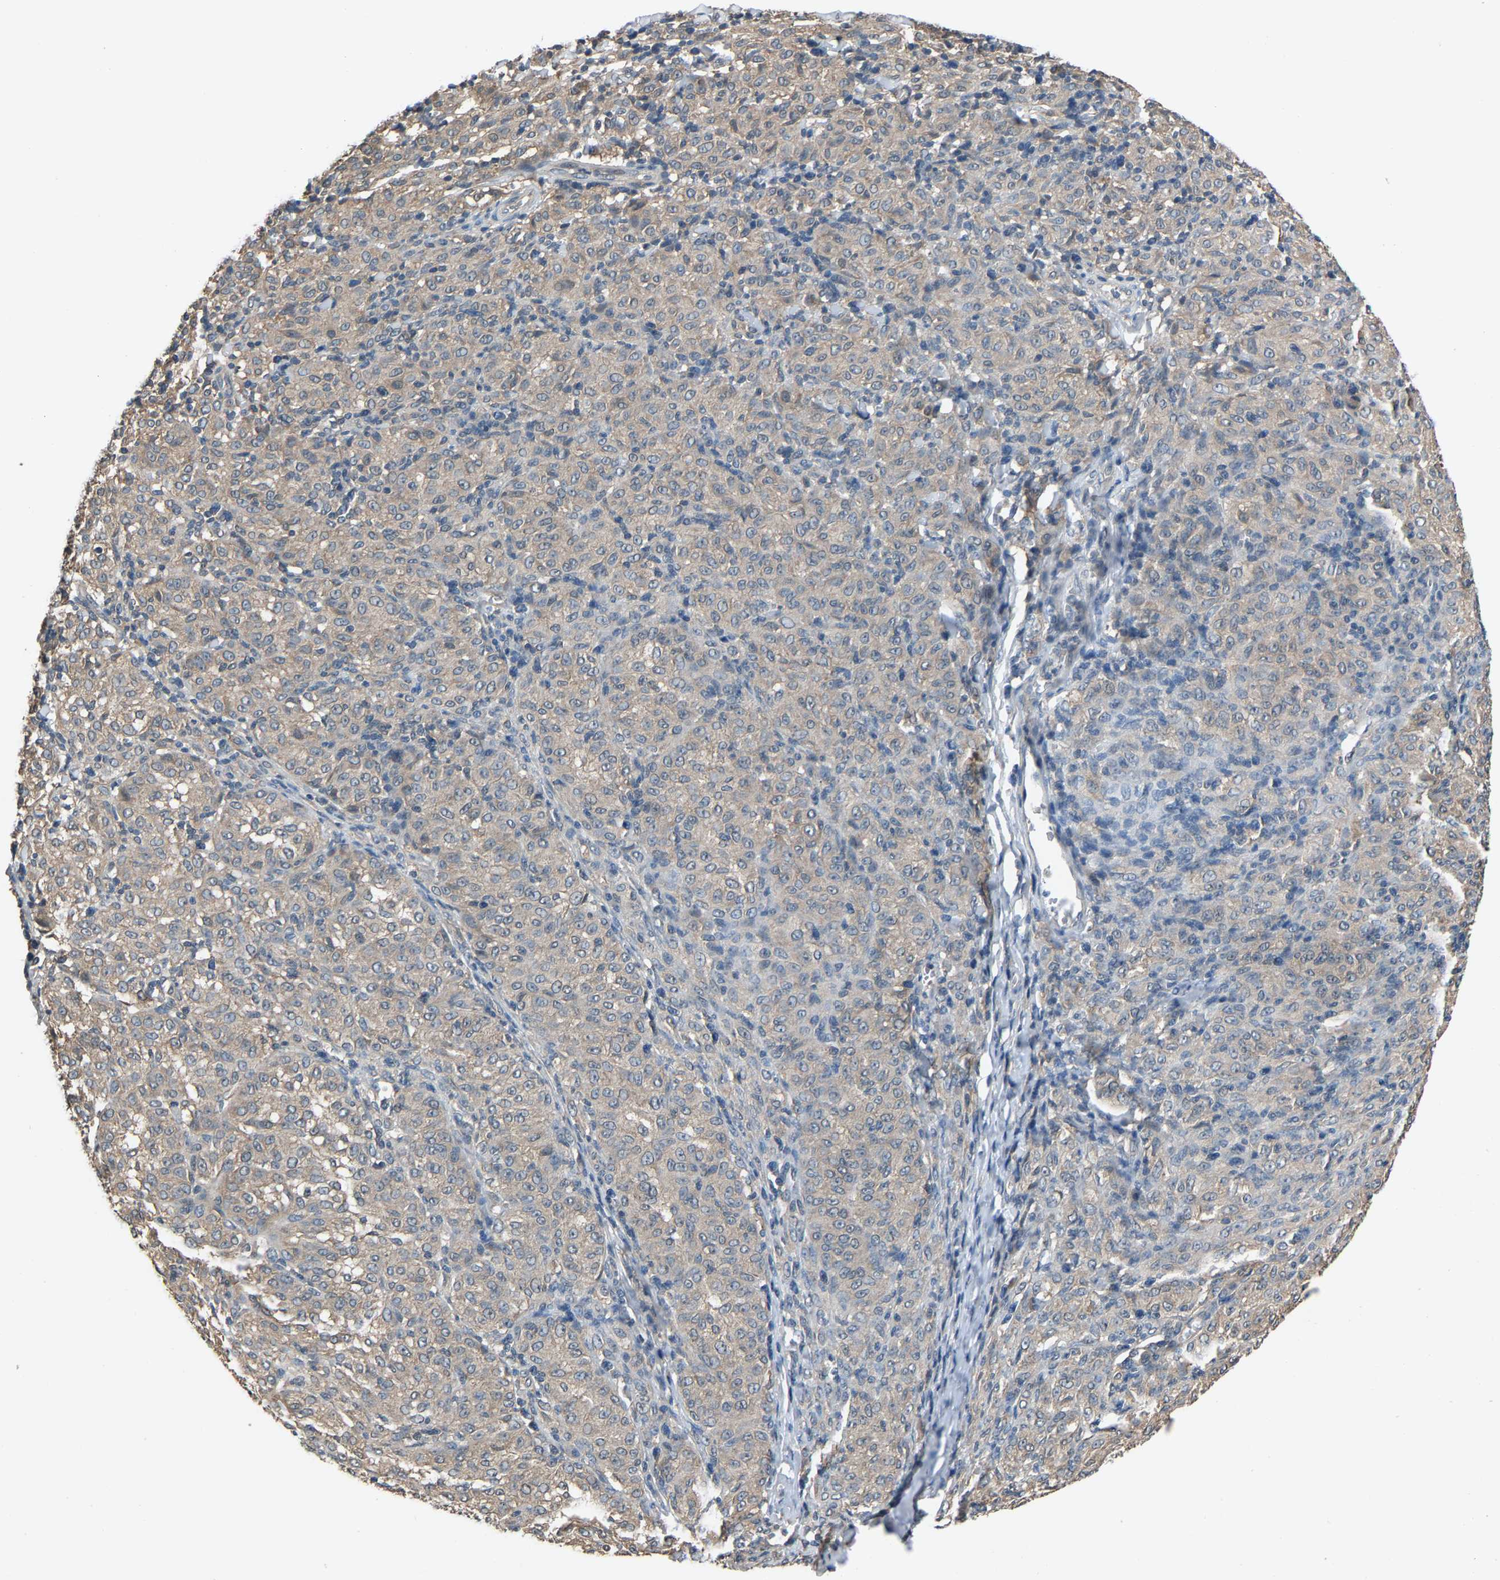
{"staining": {"intensity": "weak", "quantity": "25%-75%", "location": "cytoplasmic/membranous"}, "tissue": "melanoma", "cell_type": "Tumor cells", "image_type": "cancer", "snomed": [{"axis": "morphology", "description": "Malignant melanoma, NOS"}, {"axis": "topography", "description": "Skin"}], "caption": "Immunohistochemistry (IHC) histopathology image of neoplastic tissue: melanoma stained using IHC reveals low levels of weak protein expression localized specifically in the cytoplasmic/membranous of tumor cells, appearing as a cytoplasmic/membranous brown color.", "gene": "ABCC9", "patient": {"sex": "female", "age": 72}}